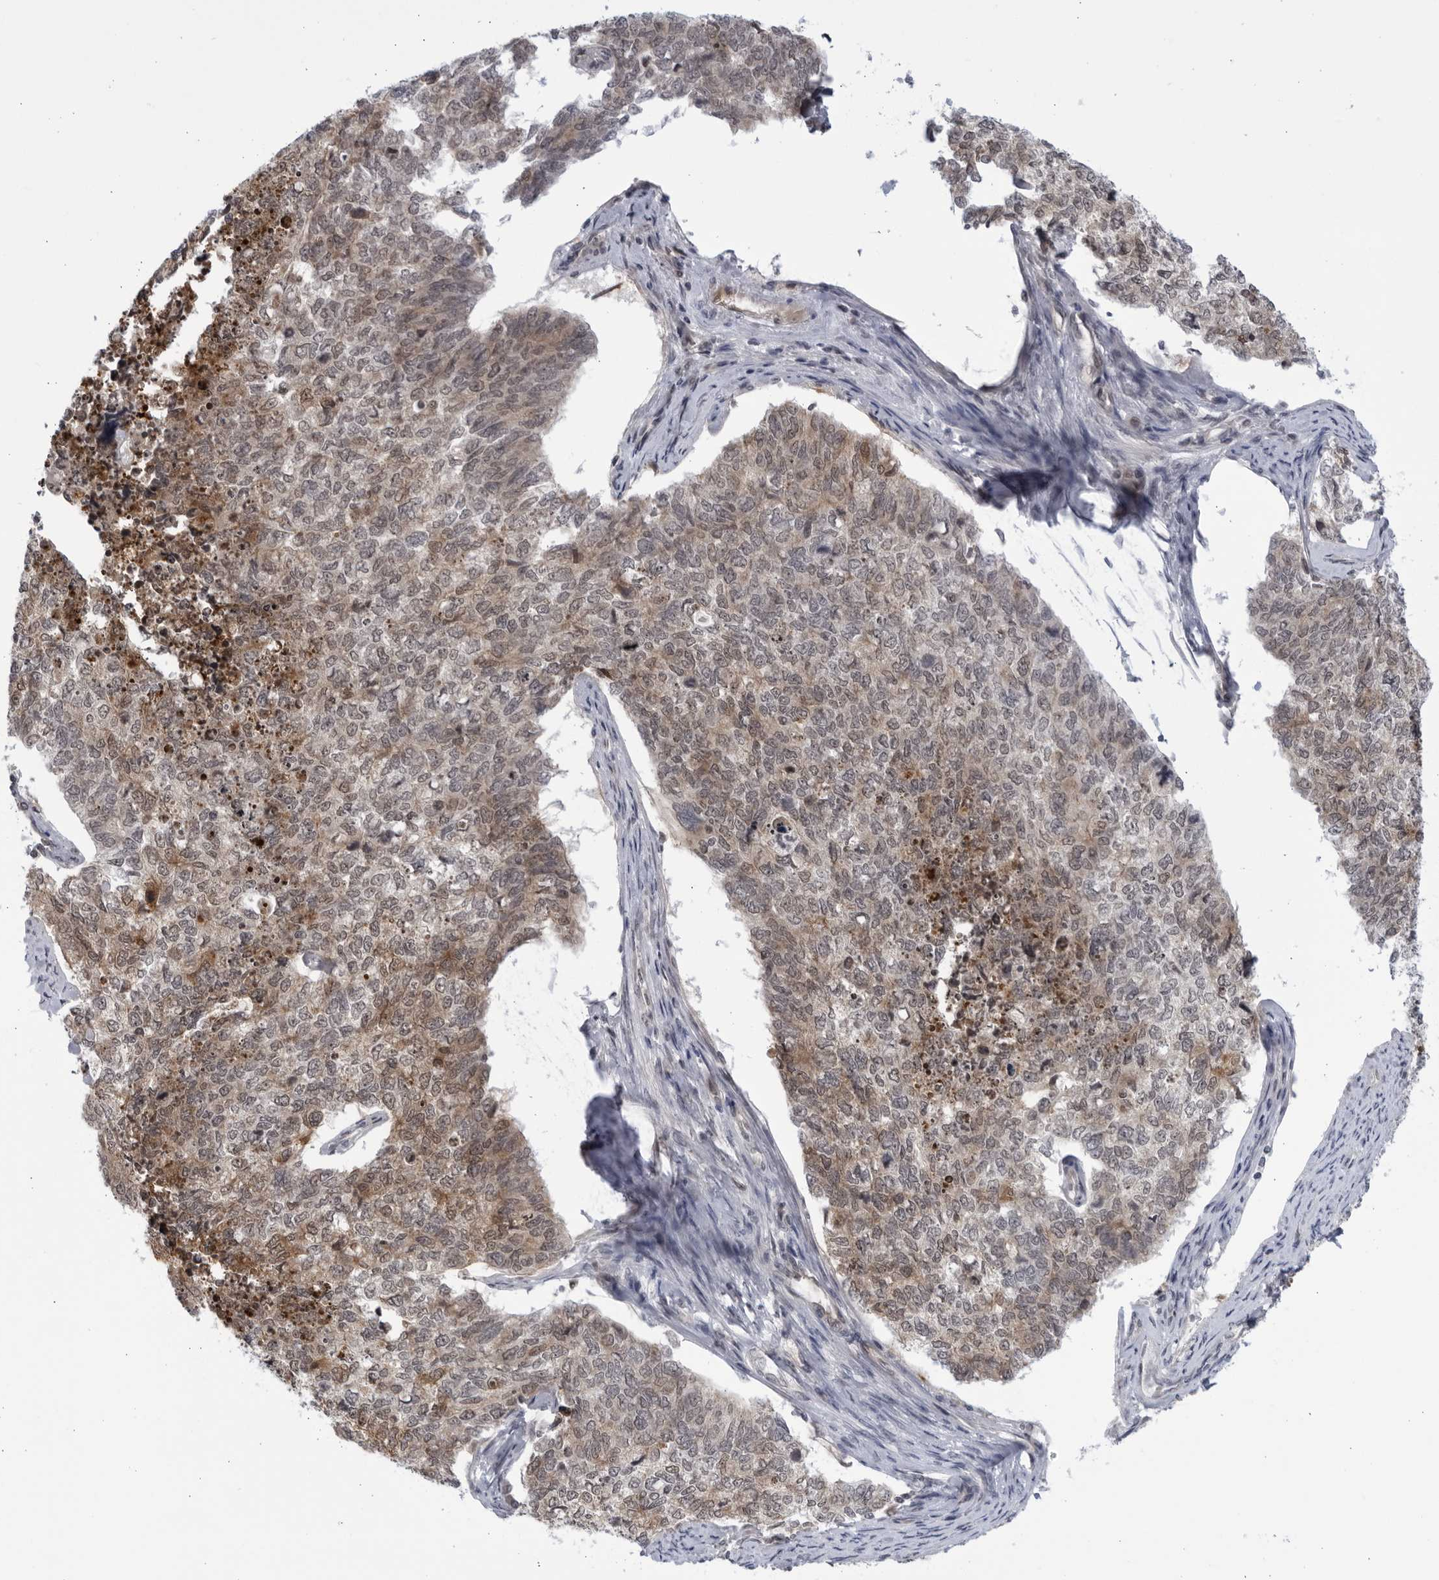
{"staining": {"intensity": "moderate", "quantity": "<25%", "location": "cytoplasmic/membranous,nuclear"}, "tissue": "cervical cancer", "cell_type": "Tumor cells", "image_type": "cancer", "snomed": [{"axis": "morphology", "description": "Squamous cell carcinoma, NOS"}, {"axis": "topography", "description": "Cervix"}], "caption": "A high-resolution micrograph shows IHC staining of squamous cell carcinoma (cervical), which shows moderate cytoplasmic/membranous and nuclear staining in approximately <25% of tumor cells.", "gene": "ITGB3BP", "patient": {"sex": "female", "age": 63}}